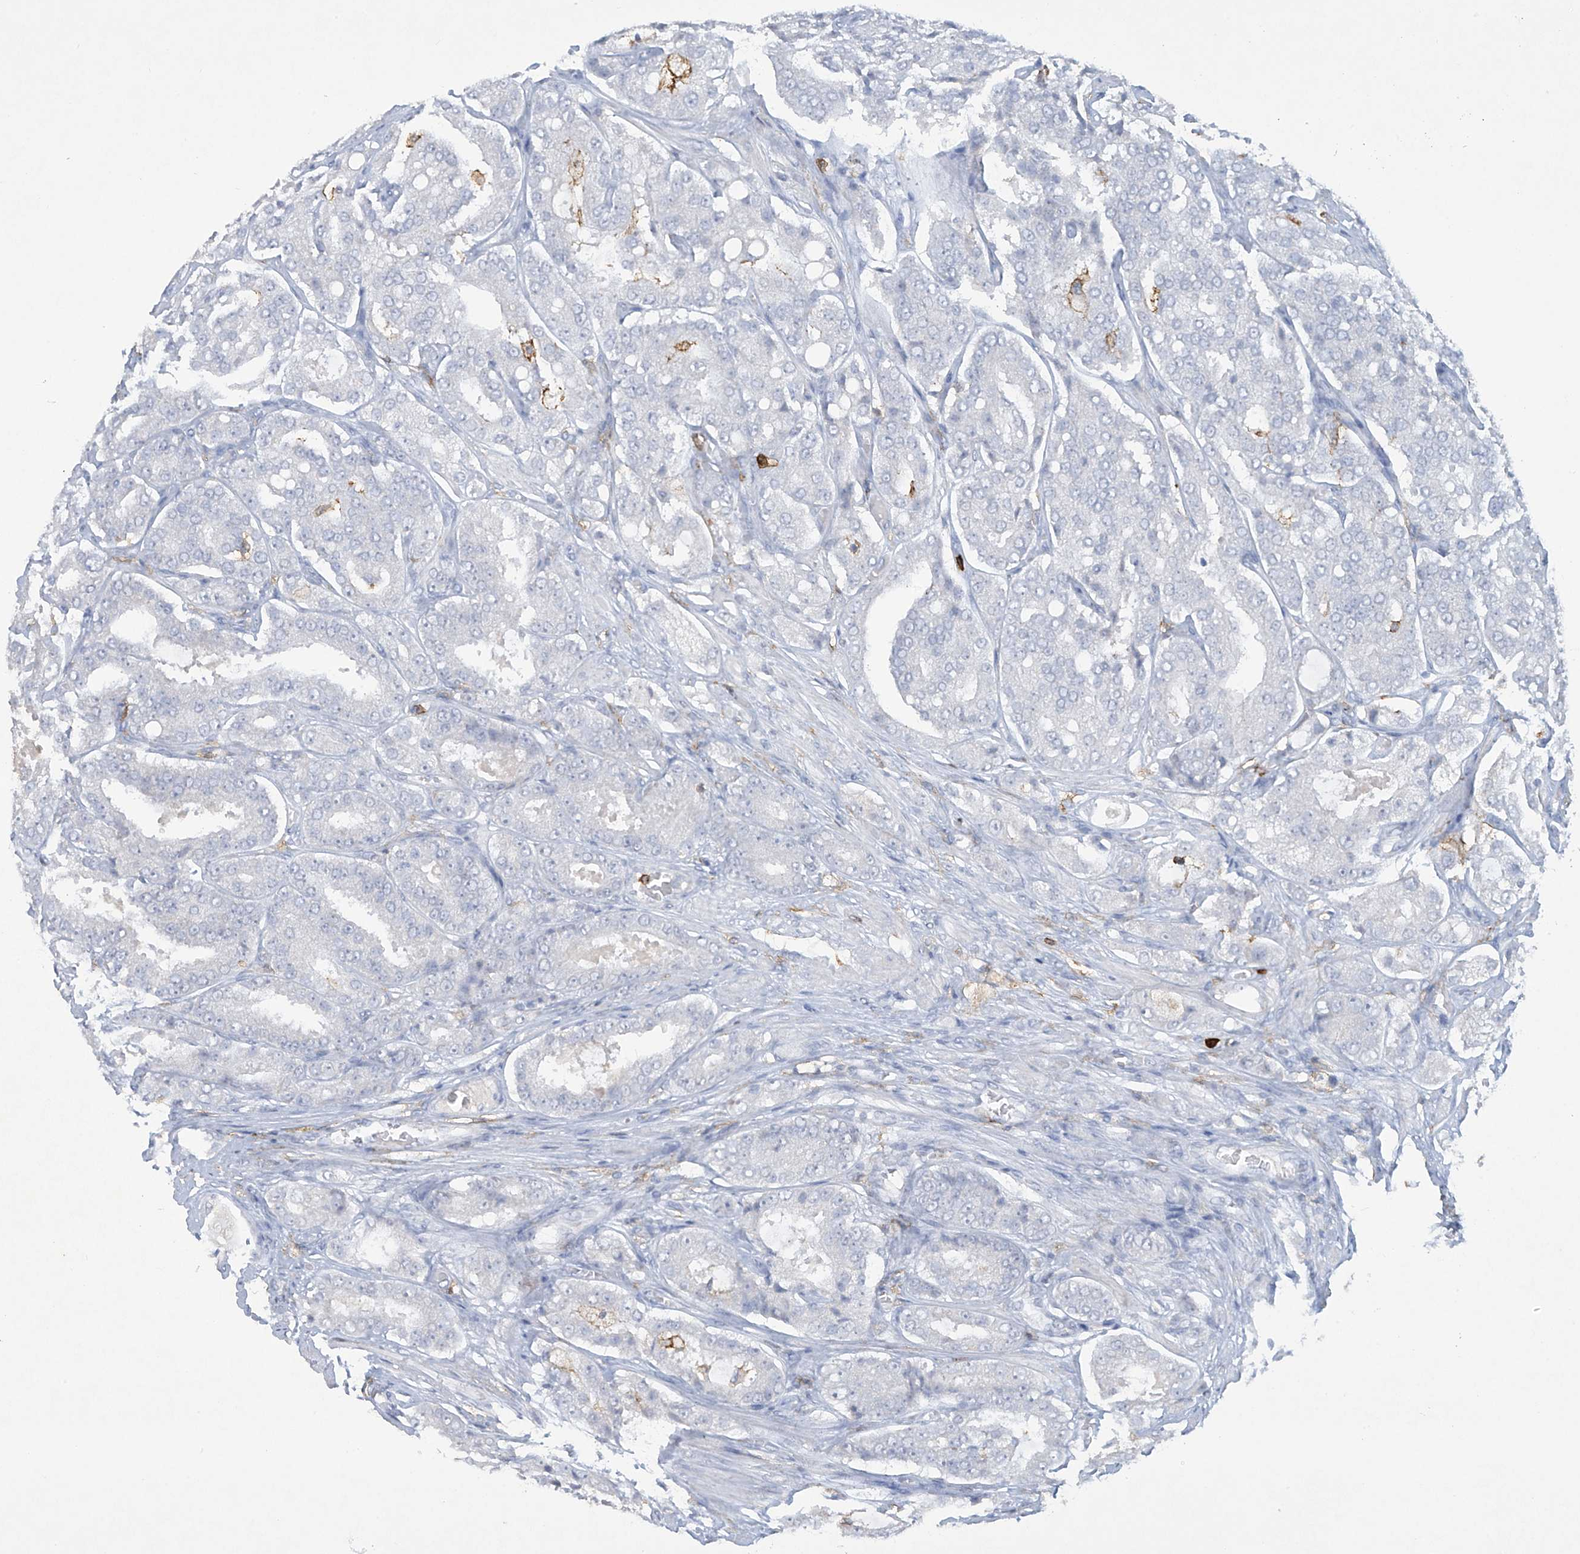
{"staining": {"intensity": "negative", "quantity": "none", "location": "none"}, "tissue": "prostate cancer", "cell_type": "Tumor cells", "image_type": "cancer", "snomed": [{"axis": "morphology", "description": "Adenocarcinoma, High grade"}, {"axis": "topography", "description": "Prostate"}], "caption": "Image shows no protein positivity in tumor cells of high-grade adenocarcinoma (prostate) tissue. (Stains: DAB (3,3'-diaminobenzidine) immunohistochemistry with hematoxylin counter stain, Microscopy: brightfield microscopy at high magnification).", "gene": "FCGR3A", "patient": {"sex": "male", "age": 65}}